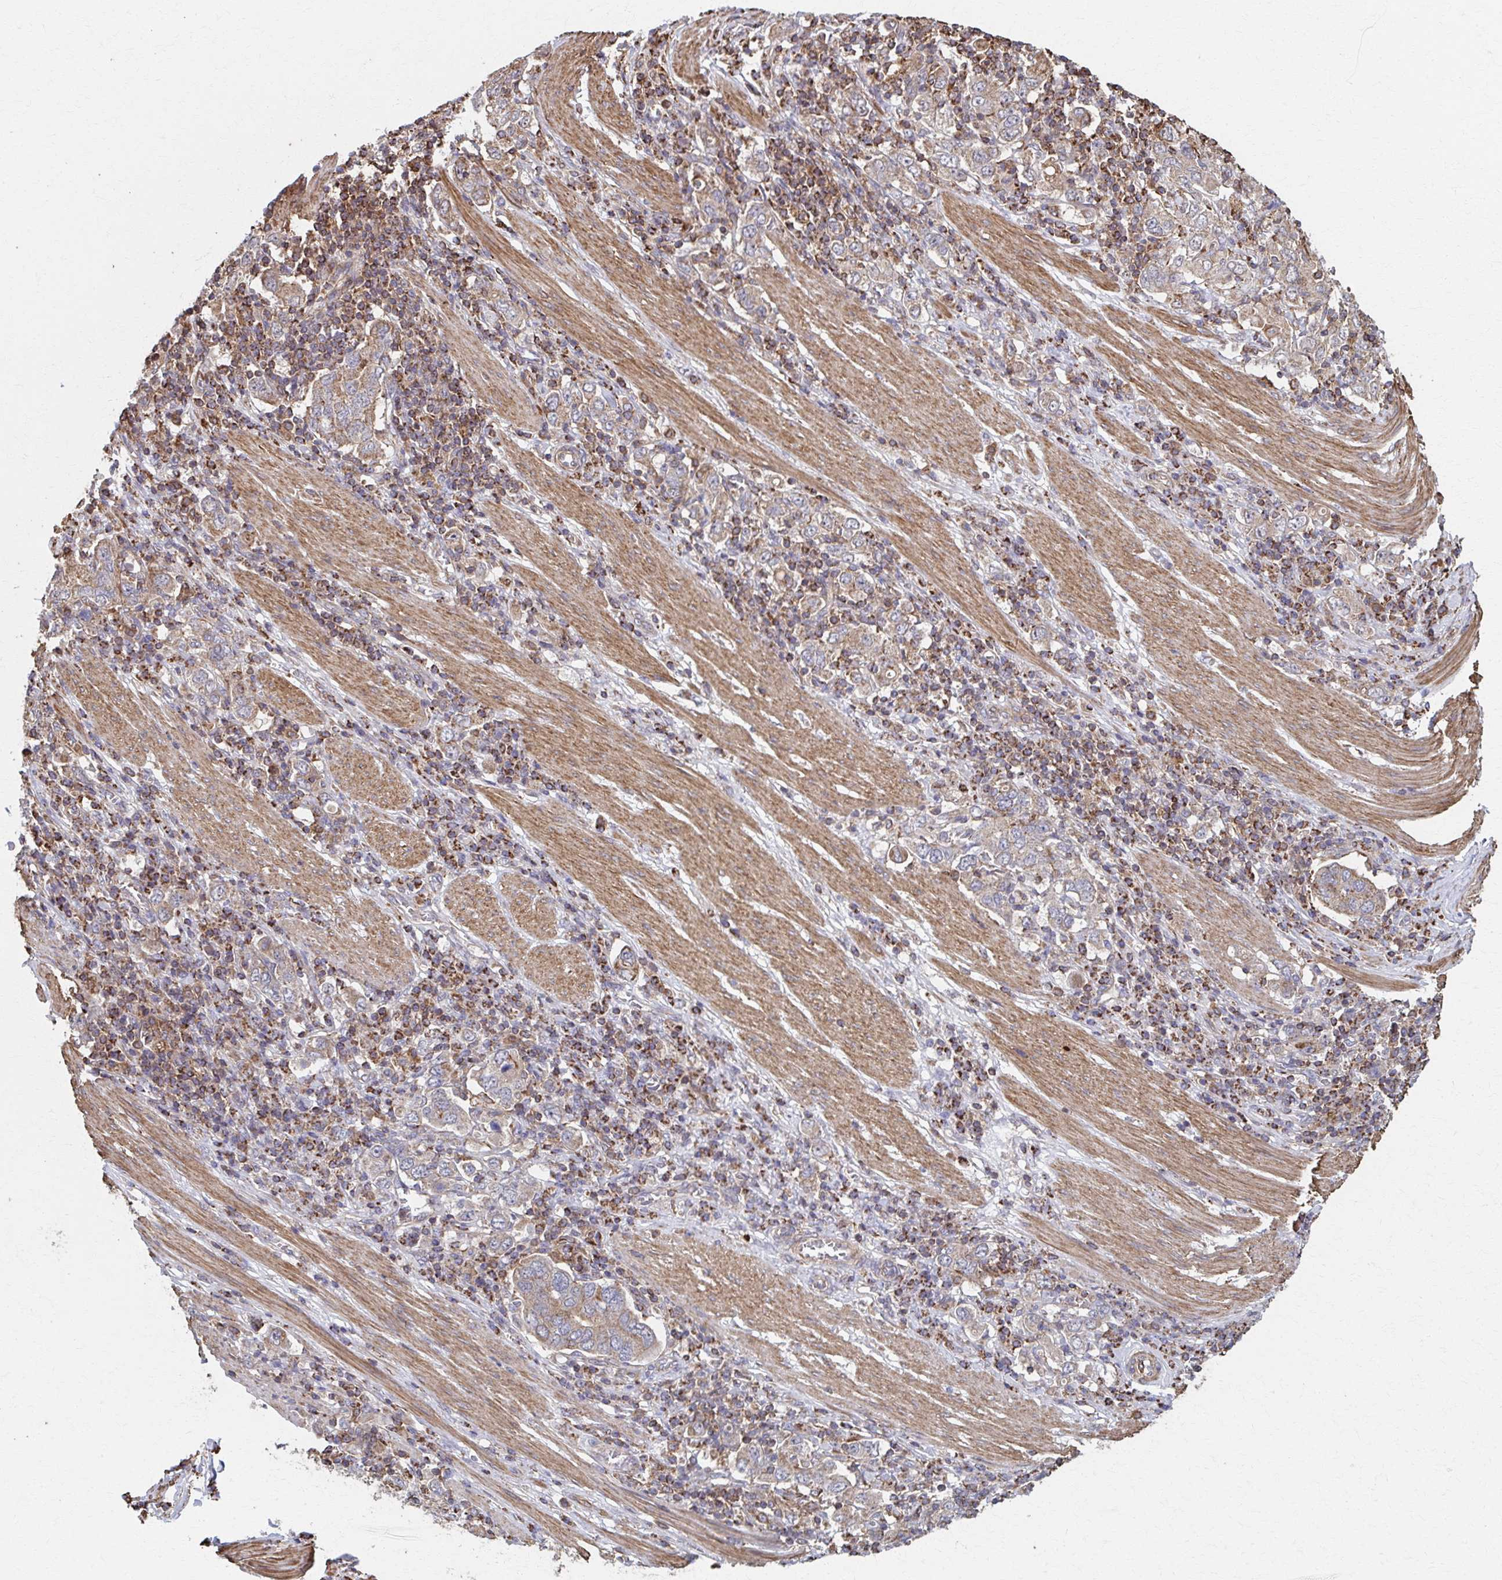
{"staining": {"intensity": "weak", "quantity": ">75%", "location": "cytoplasmic/membranous"}, "tissue": "stomach cancer", "cell_type": "Tumor cells", "image_type": "cancer", "snomed": [{"axis": "morphology", "description": "Adenocarcinoma, NOS"}, {"axis": "topography", "description": "Stomach, upper"}, {"axis": "topography", "description": "Stomach"}], "caption": "A brown stain shows weak cytoplasmic/membranous expression of a protein in stomach adenocarcinoma tumor cells.", "gene": "KLHL34", "patient": {"sex": "male", "age": 62}}